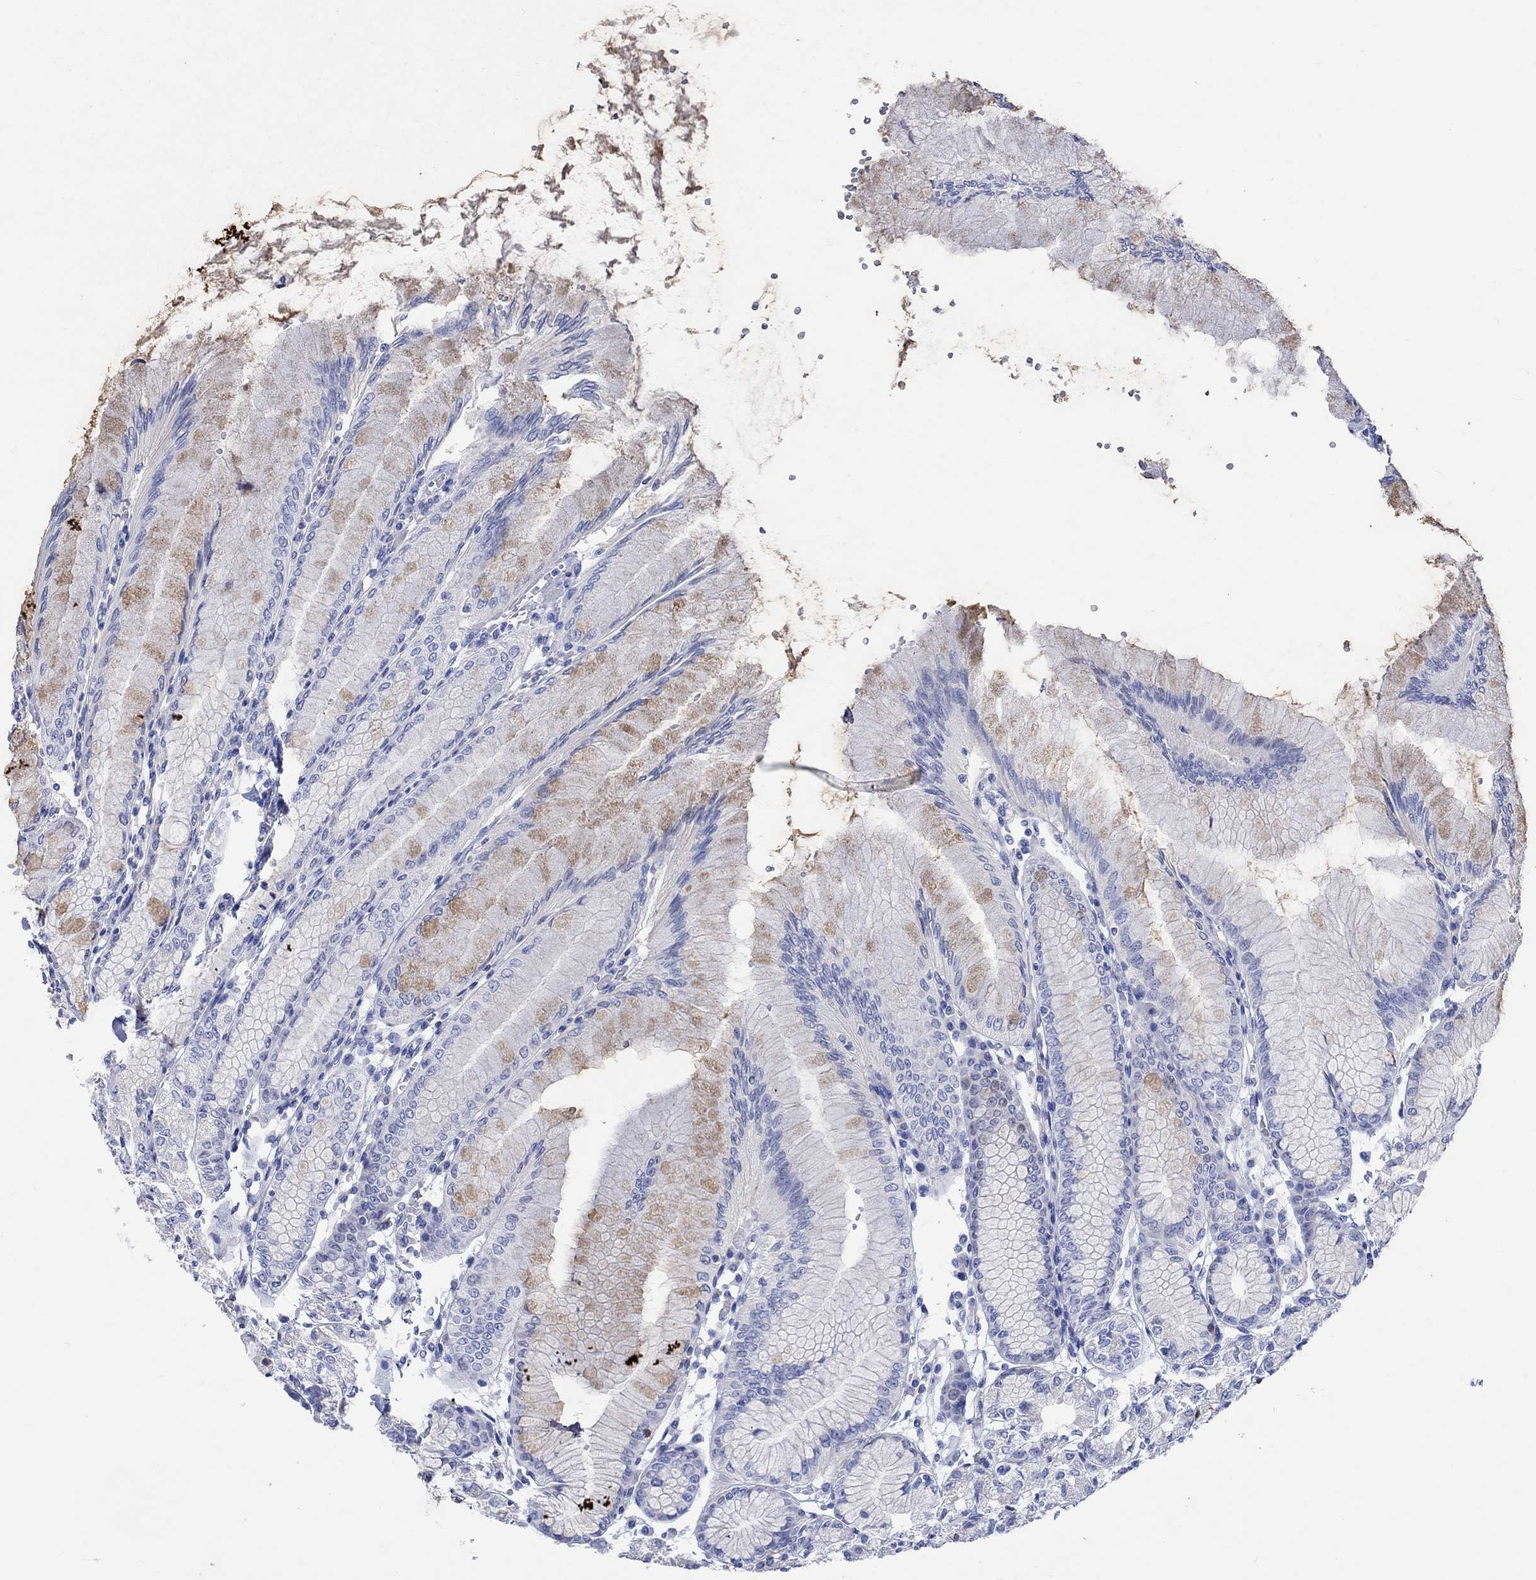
{"staining": {"intensity": "moderate", "quantity": "<25%", "location": "cytoplasmic/membranous"}, "tissue": "stomach", "cell_type": "Glandular cells", "image_type": "normal", "snomed": [{"axis": "morphology", "description": "Normal tissue, NOS"}, {"axis": "topography", "description": "Skeletal muscle"}, {"axis": "topography", "description": "Stomach"}], "caption": "The image exhibits immunohistochemical staining of normal stomach. There is moderate cytoplasmic/membranous expression is seen in about <25% of glandular cells. (Brightfield microscopy of DAB IHC at high magnification).", "gene": "CPLX1", "patient": {"sex": "female", "age": 57}}